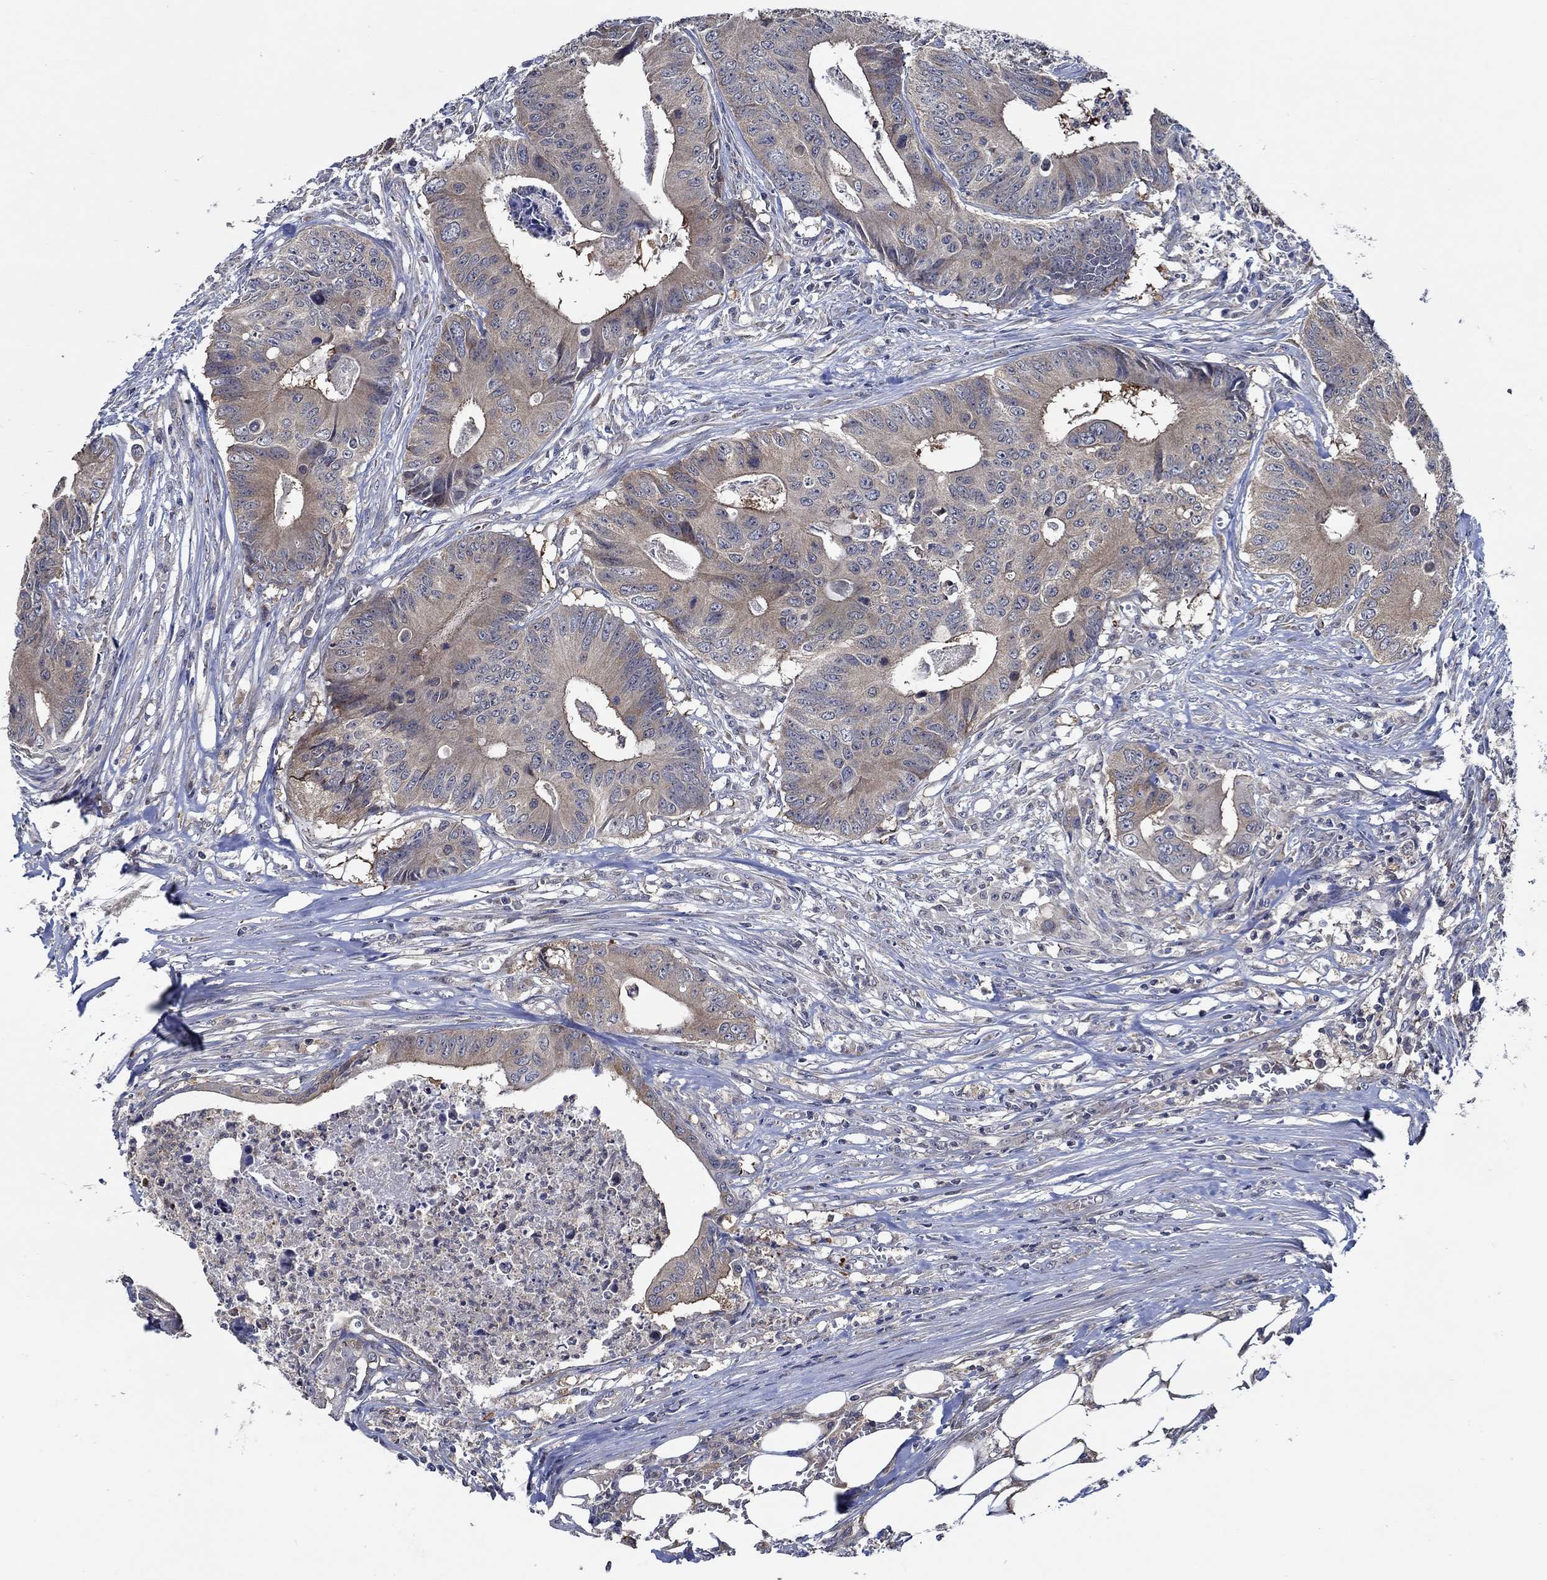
{"staining": {"intensity": "weak", "quantity": ">75%", "location": "cytoplasmic/membranous"}, "tissue": "colorectal cancer", "cell_type": "Tumor cells", "image_type": "cancer", "snomed": [{"axis": "morphology", "description": "Adenocarcinoma, NOS"}, {"axis": "topography", "description": "Colon"}], "caption": "An immunohistochemistry (IHC) histopathology image of tumor tissue is shown. Protein staining in brown shows weak cytoplasmic/membranous positivity in colorectal adenocarcinoma within tumor cells.", "gene": "DACT1", "patient": {"sex": "male", "age": 84}}